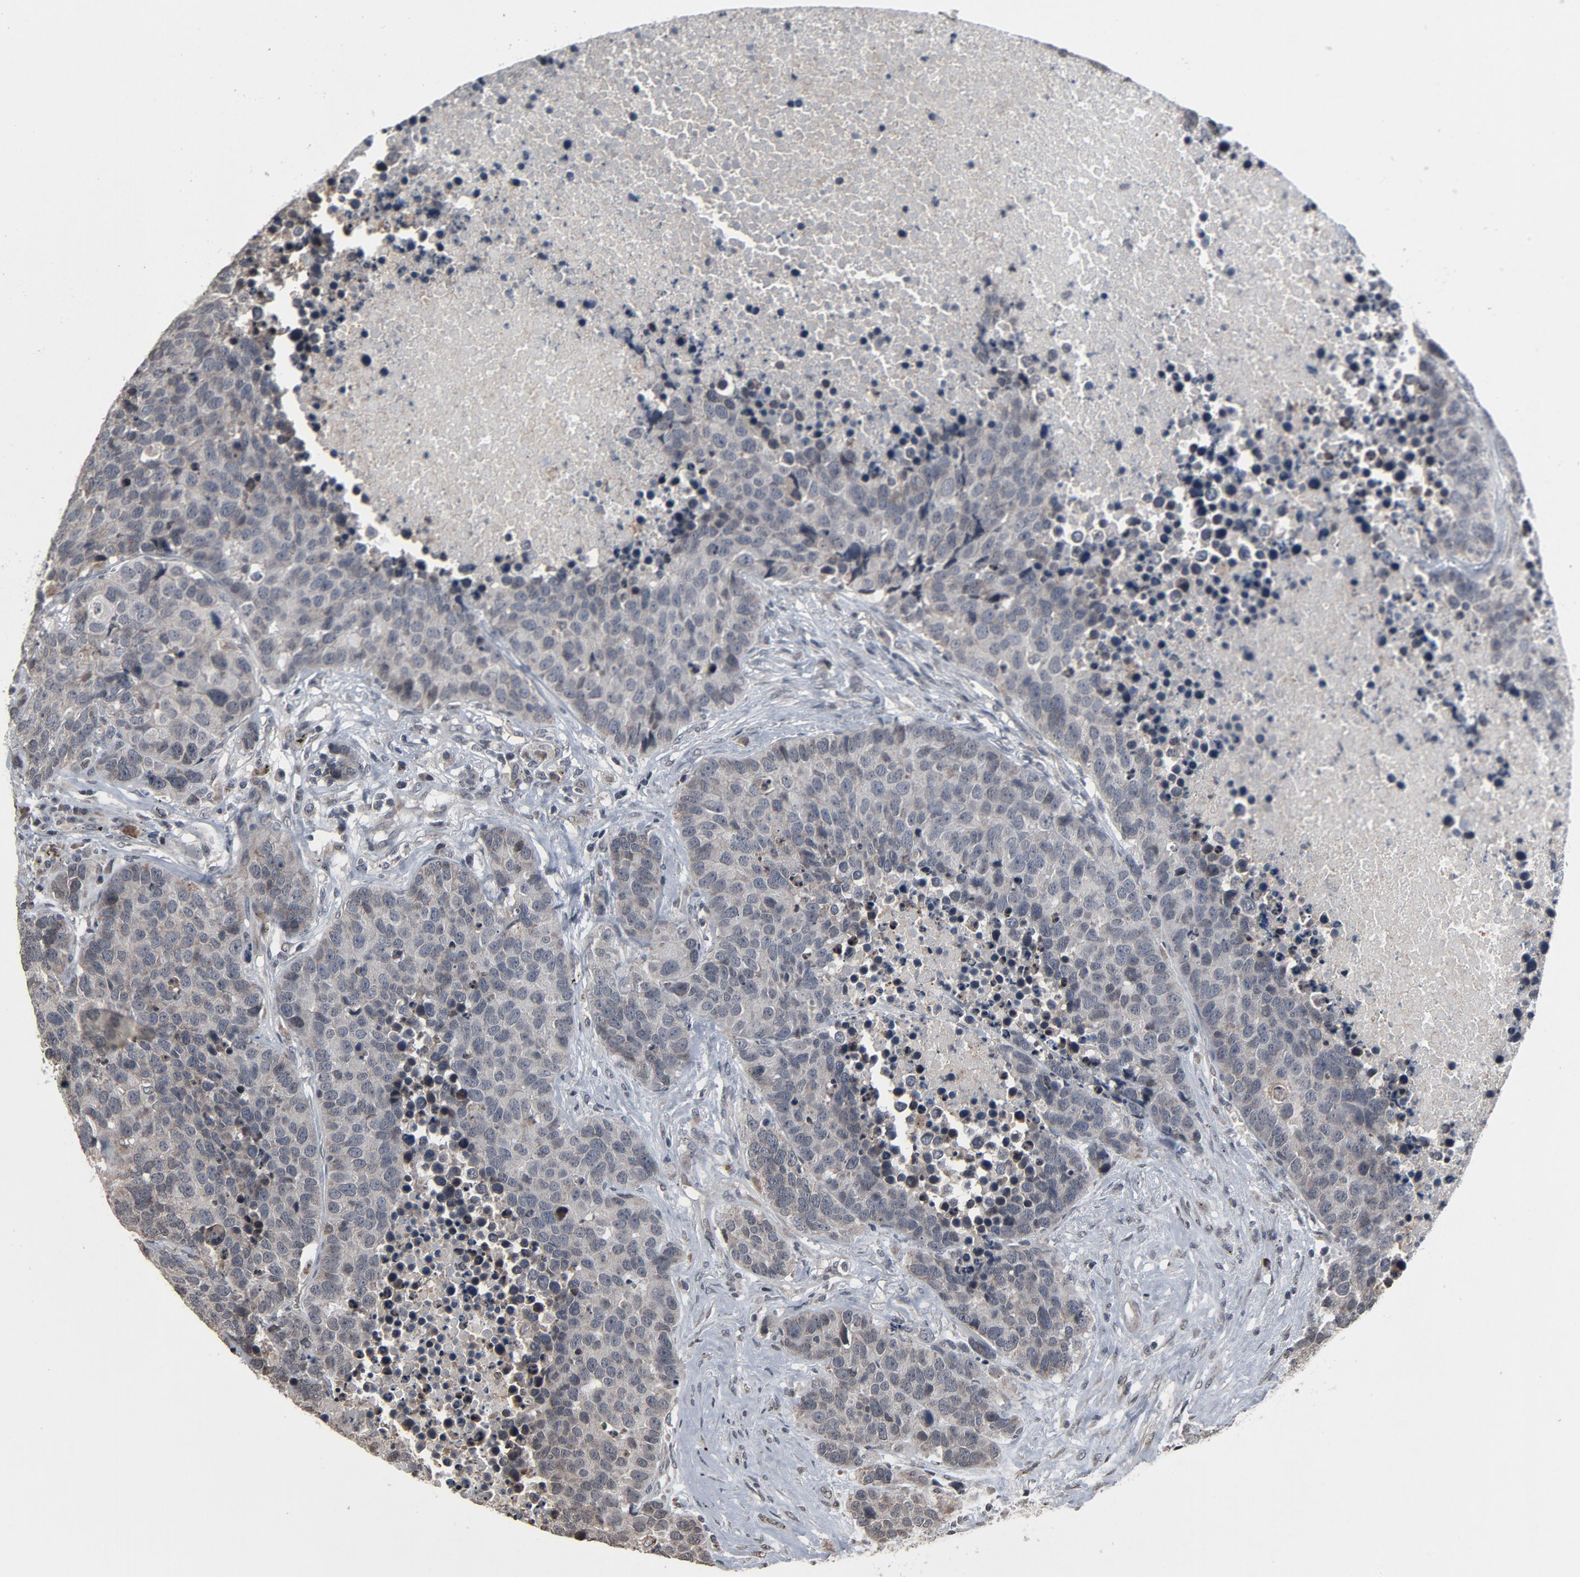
{"staining": {"intensity": "weak", "quantity": "25%-75%", "location": "cytoplasmic/membranous"}, "tissue": "carcinoid", "cell_type": "Tumor cells", "image_type": "cancer", "snomed": [{"axis": "morphology", "description": "Carcinoid, malignant, NOS"}, {"axis": "topography", "description": "Lung"}], "caption": "Carcinoid stained for a protein (brown) demonstrates weak cytoplasmic/membranous positive positivity in approximately 25%-75% of tumor cells.", "gene": "POM121", "patient": {"sex": "male", "age": 60}}